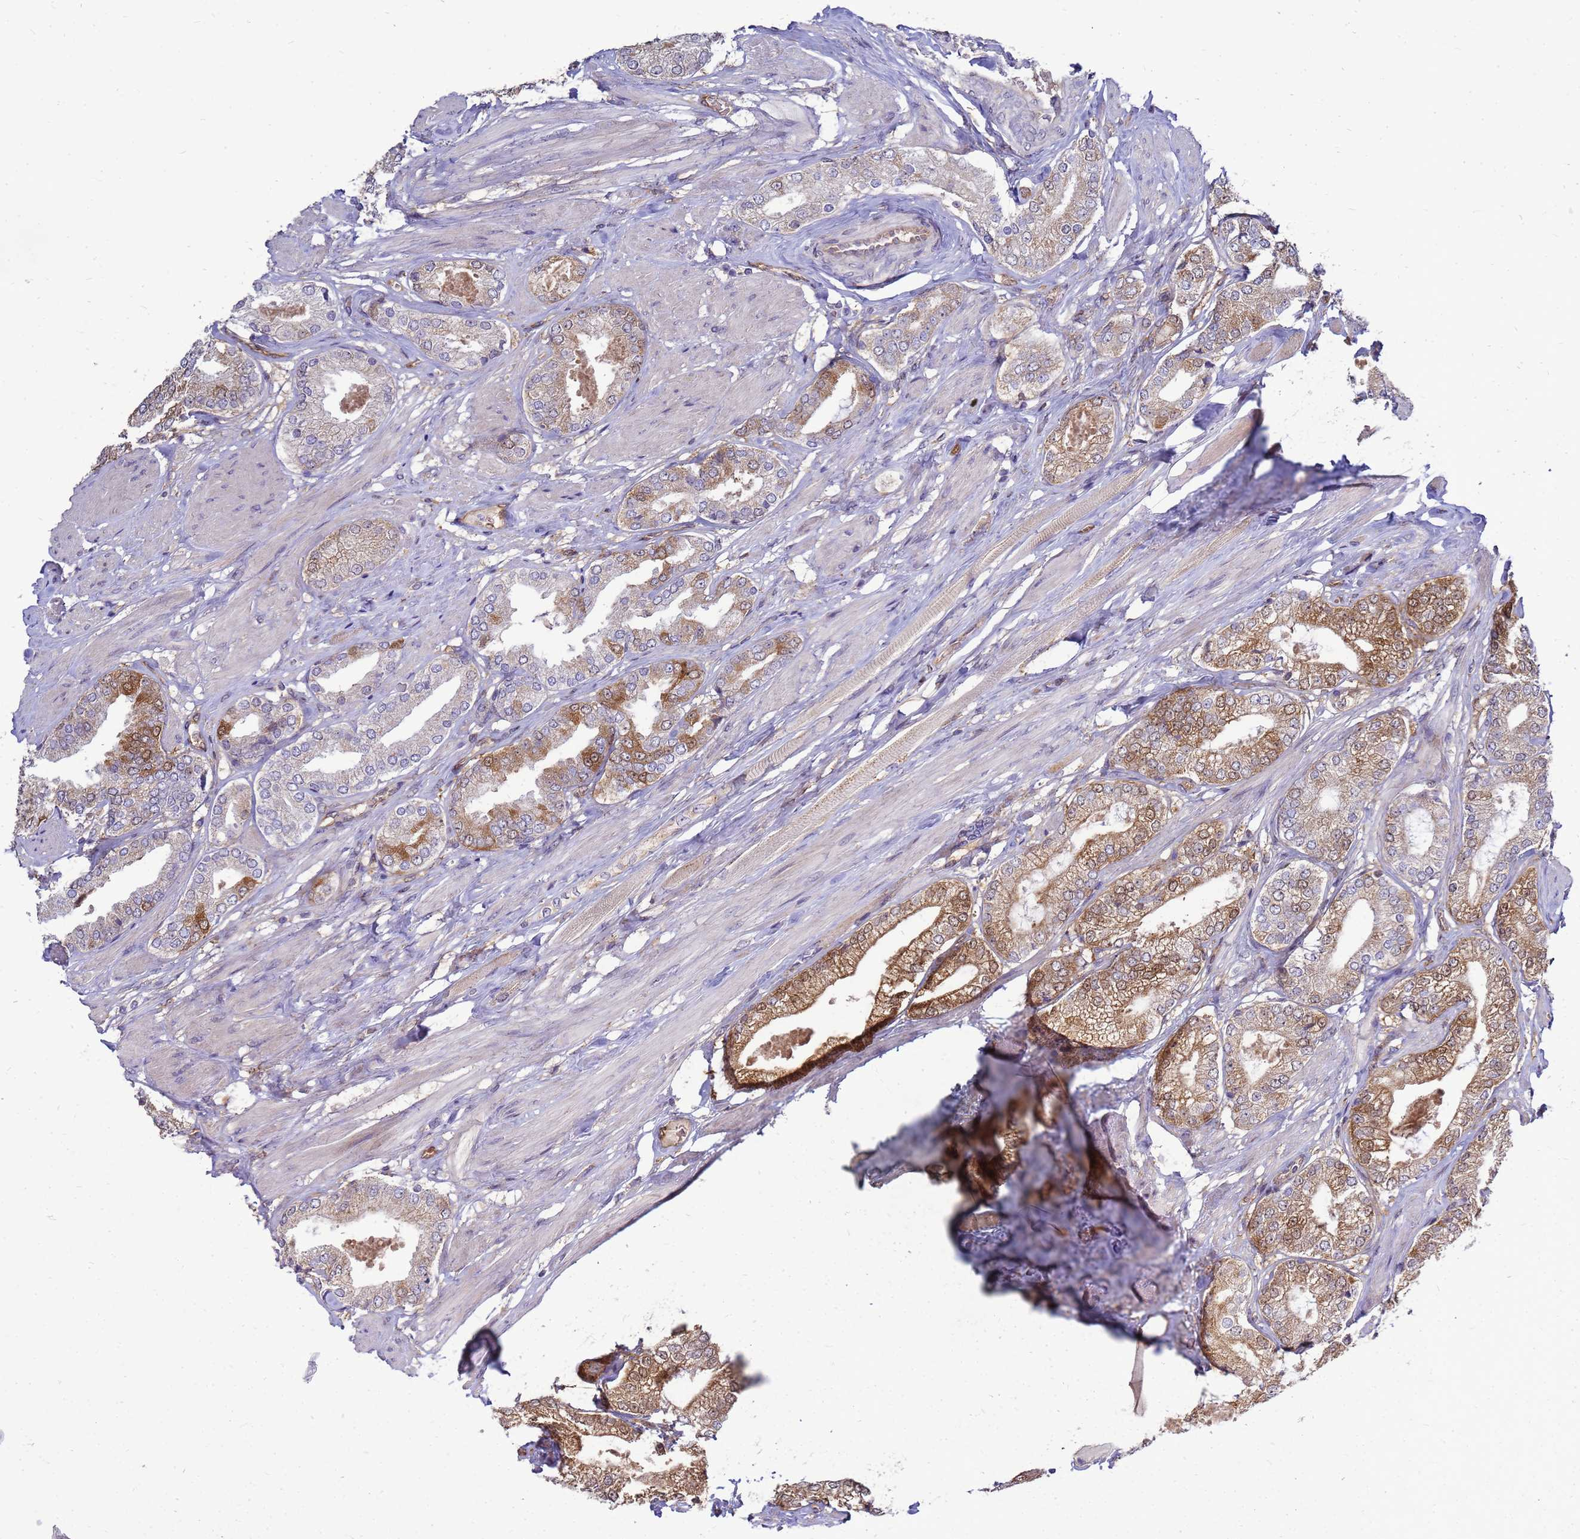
{"staining": {"intensity": "moderate", "quantity": "25%-75%", "location": "cytoplasmic/membranous"}, "tissue": "prostate cancer", "cell_type": "Tumor cells", "image_type": "cancer", "snomed": [{"axis": "morphology", "description": "Adenocarcinoma, High grade"}, {"axis": "topography", "description": "Prostate and seminal vesicle, NOS"}], "caption": "A medium amount of moderate cytoplasmic/membranous staining is present in about 25%-75% of tumor cells in high-grade adenocarcinoma (prostate) tissue.", "gene": "EIF4EBP3", "patient": {"sex": "male", "age": 64}}